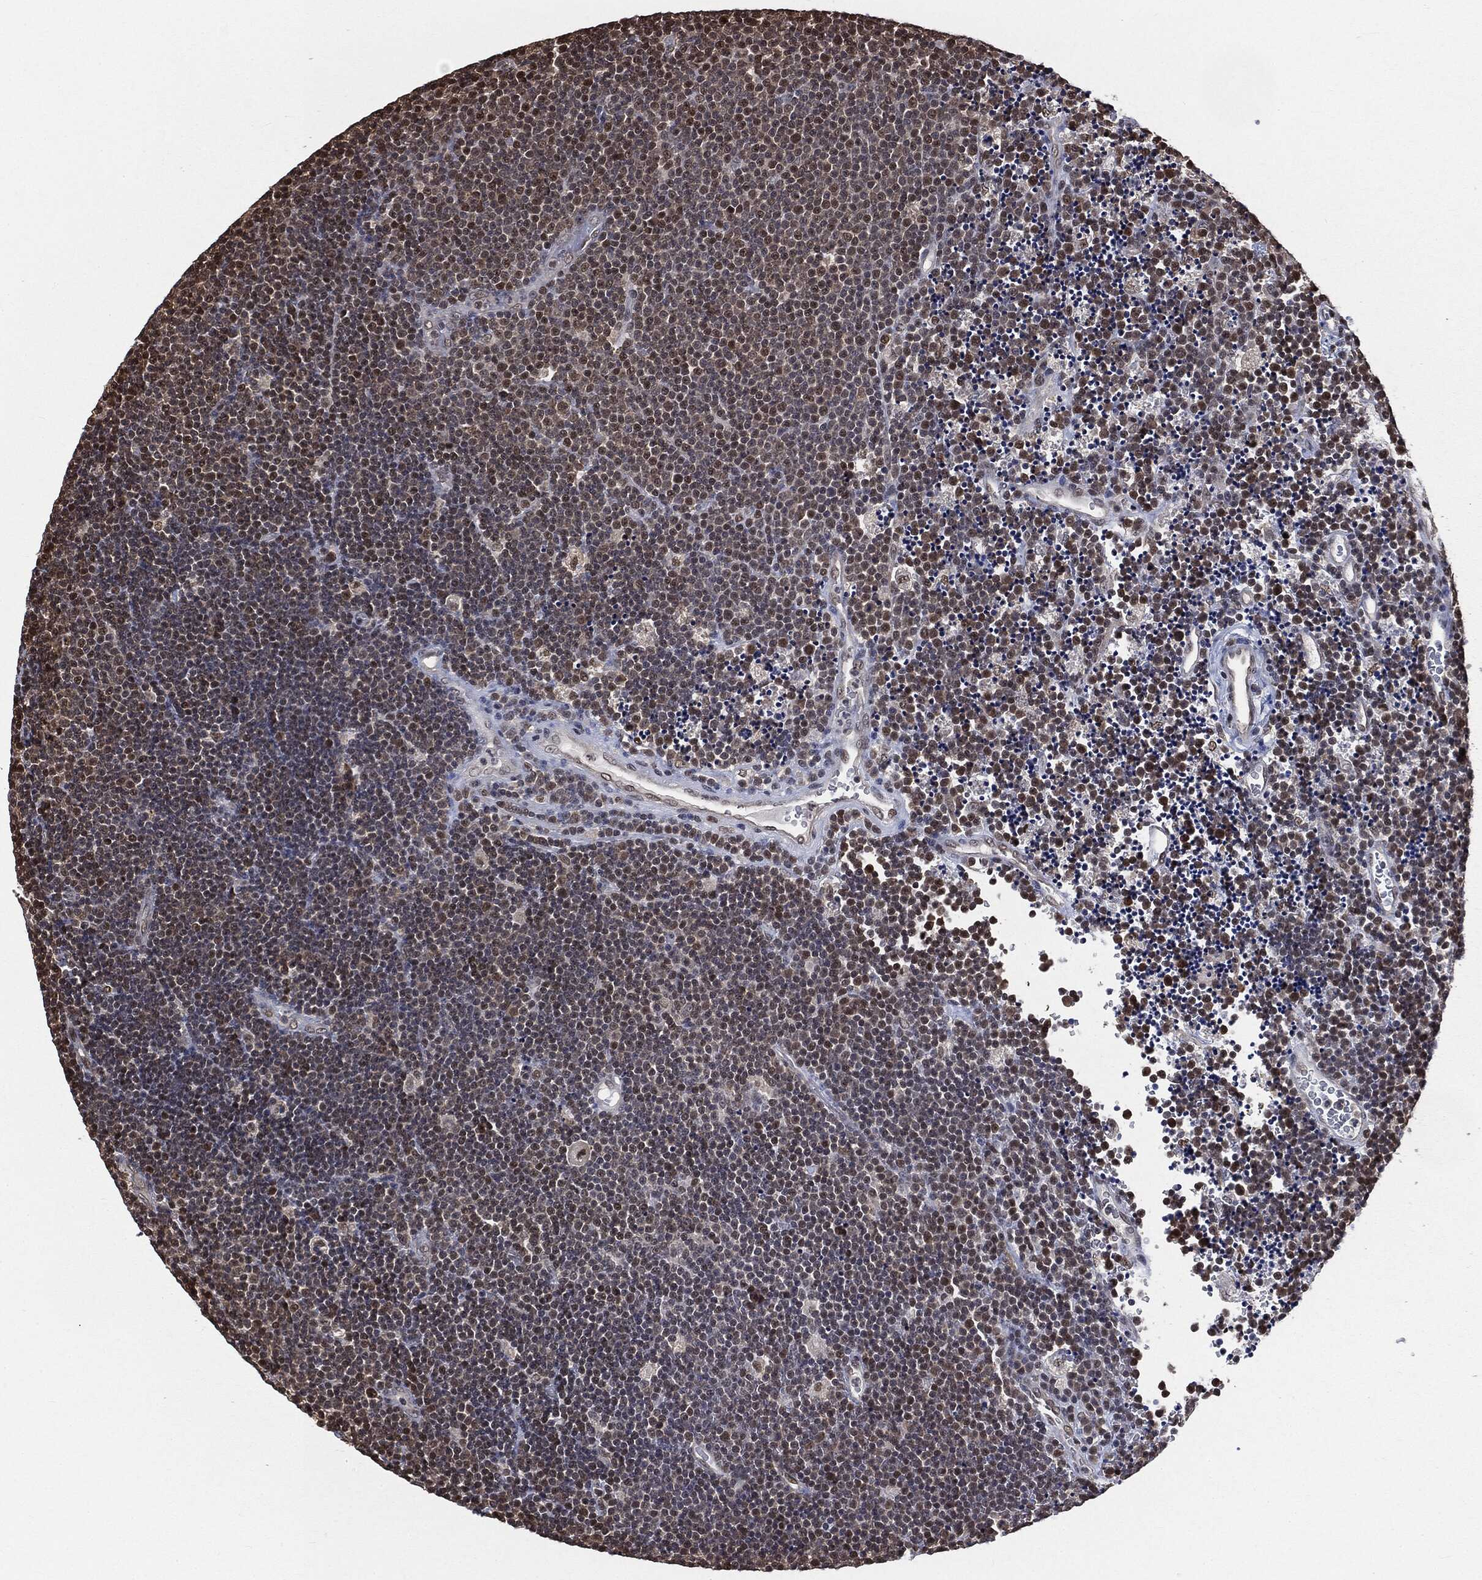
{"staining": {"intensity": "moderate", "quantity": "<25%", "location": "nuclear"}, "tissue": "lymphoma", "cell_type": "Tumor cells", "image_type": "cancer", "snomed": [{"axis": "morphology", "description": "Malignant lymphoma, non-Hodgkin's type, Low grade"}, {"axis": "topography", "description": "Brain"}], "caption": "DAB (3,3'-diaminobenzidine) immunohistochemical staining of lymphoma exhibits moderate nuclear protein positivity in about <25% of tumor cells.", "gene": "SHLD2", "patient": {"sex": "female", "age": 66}}